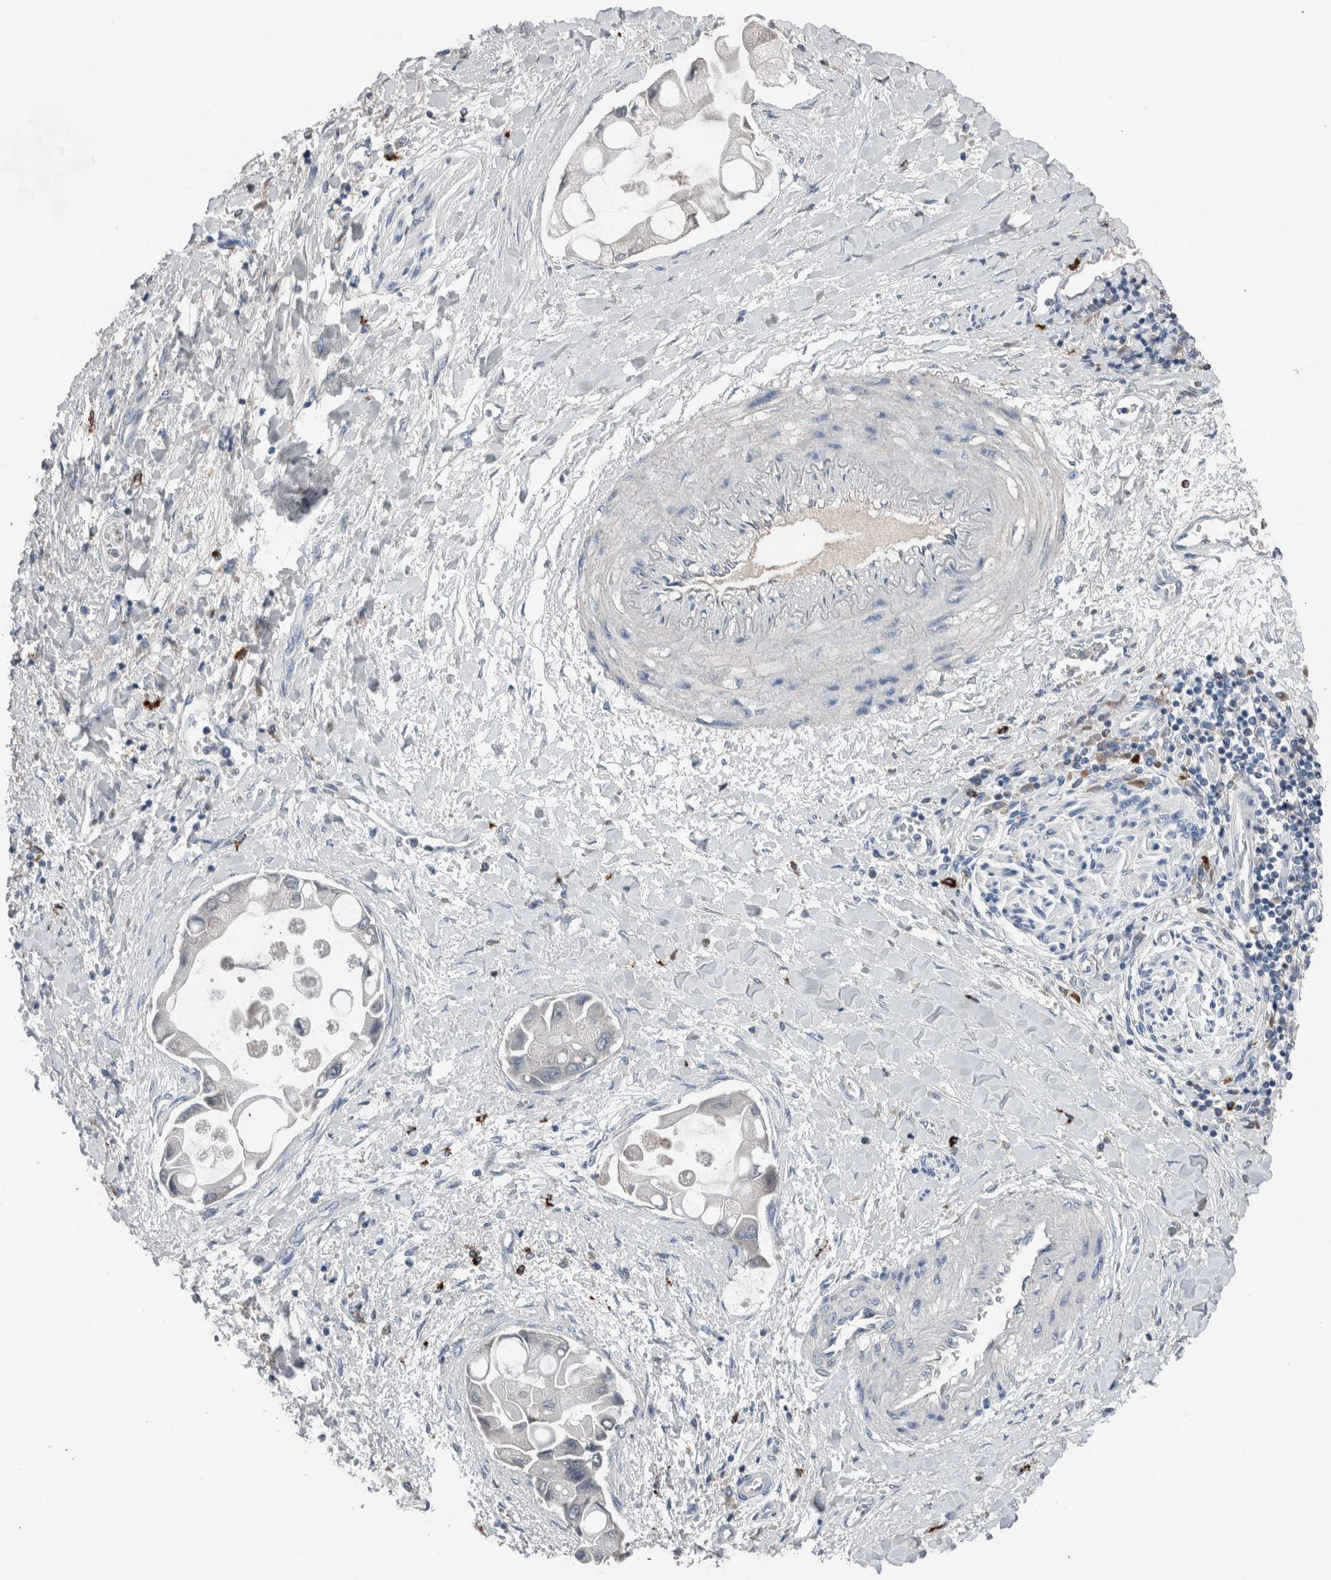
{"staining": {"intensity": "negative", "quantity": "none", "location": "none"}, "tissue": "liver cancer", "cell_type": "Tumor cells", "image_type": "cancer", "snomed": [{"axis": "morphology", "description": "Cholangiocarcinoma"}, {"axis": "topography", "description": "Liver"}], "caption": "IHC of cholangiocarcinoma (liver) shows no expression in tumor cells.", "gene": "CRNN", "patient": {"sex": "male", "age": 50}}